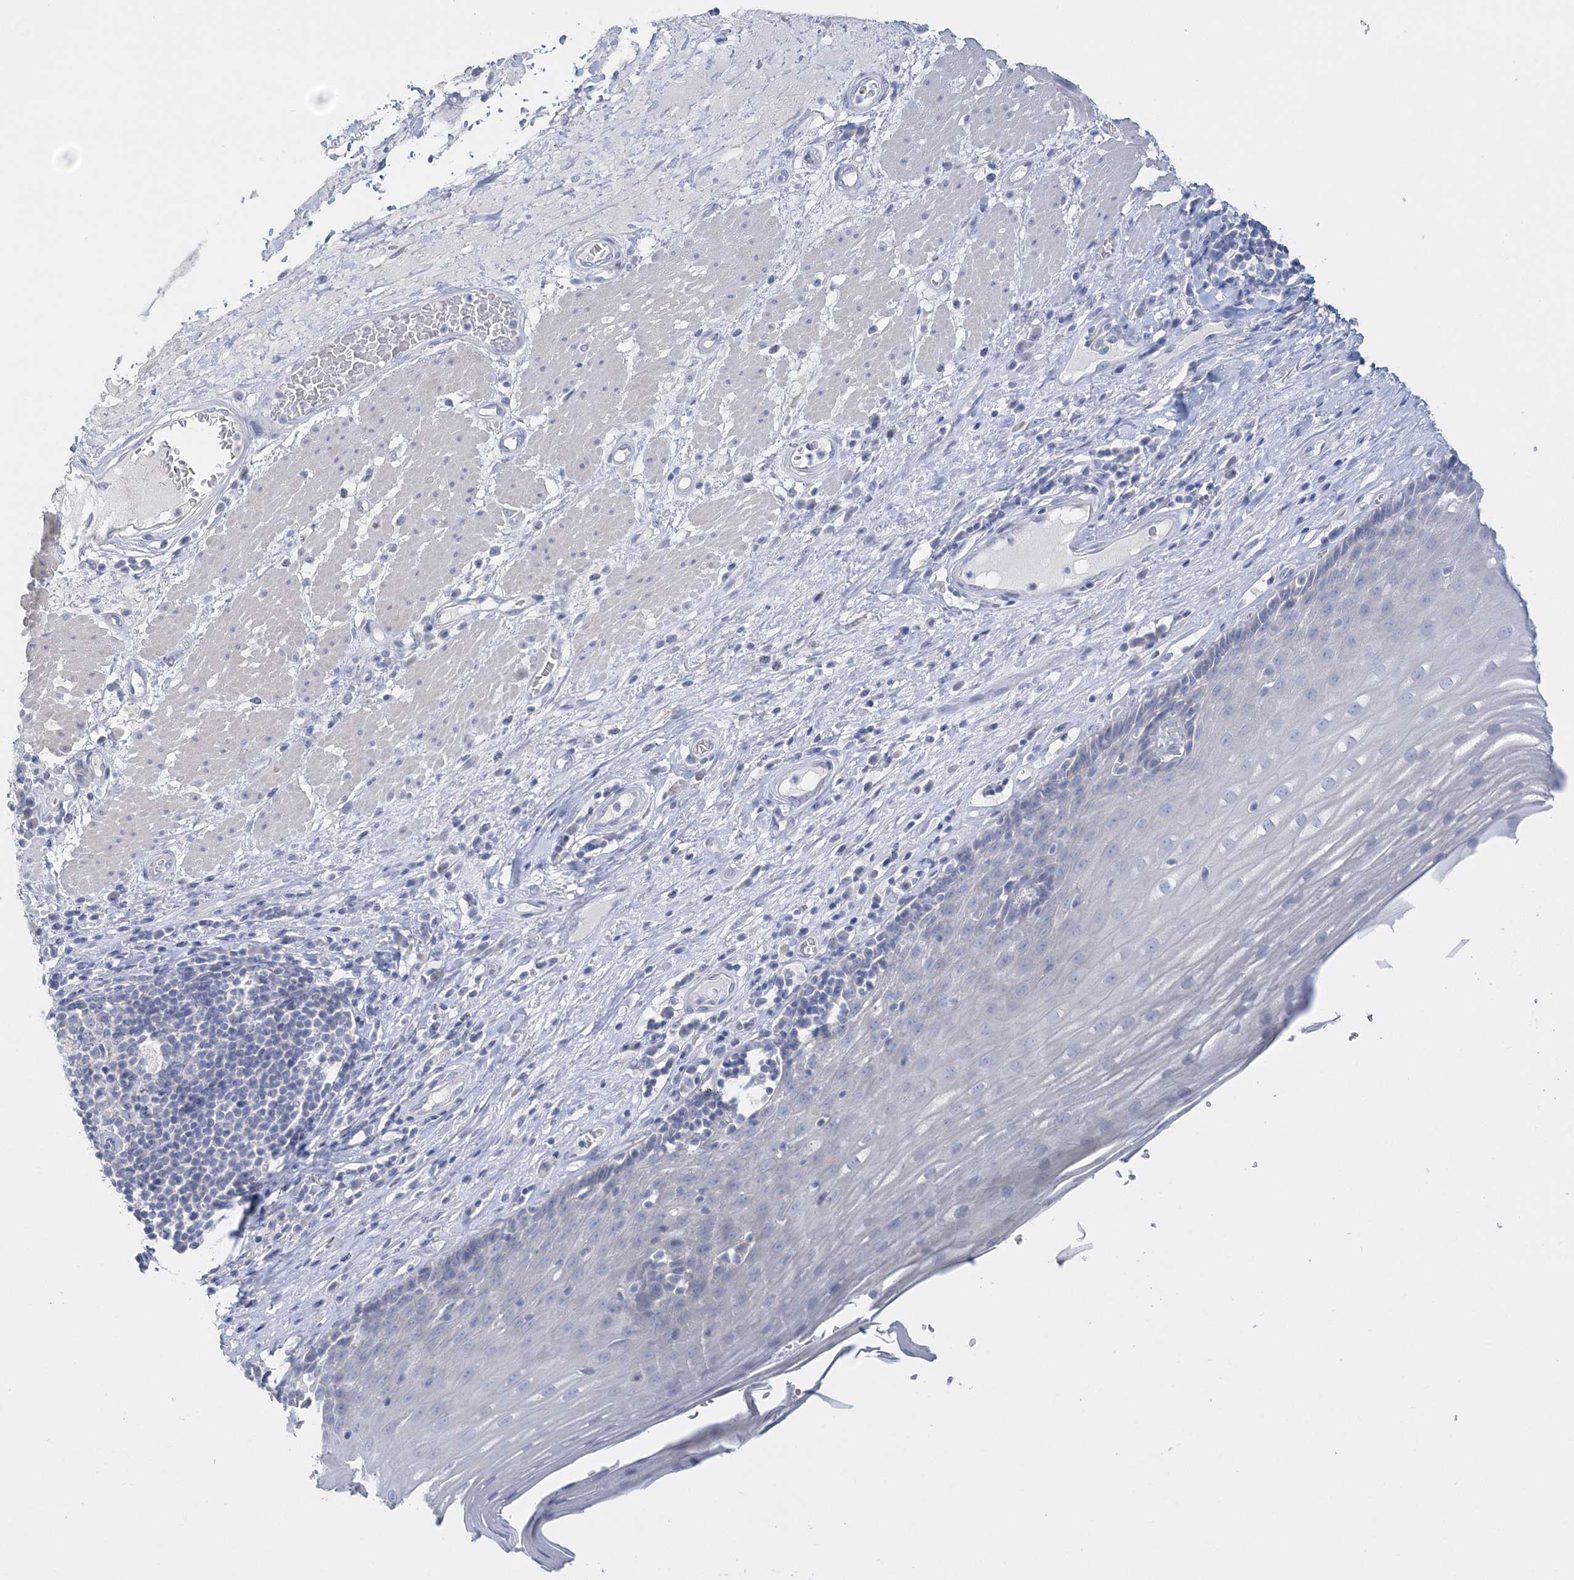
{"staining": {"intensity": "negative", "quantity": "none", "location": "none"}, "tissue": "esophagus", "cell_type": "Squamous epithelial cells", "image_type": "normal", "snomed": [{"axis": "morphology", "description": "Normal tissue, NOS"}, {"axis": "topography", "description": "Esophagus"}], "caption": "Photomicrograph shows no protein positivity in squamous epithelial cells of unremarkable esophagus.", "gene": "ENSG00000288637", "patient": {"sex": "male", "age": 62}}